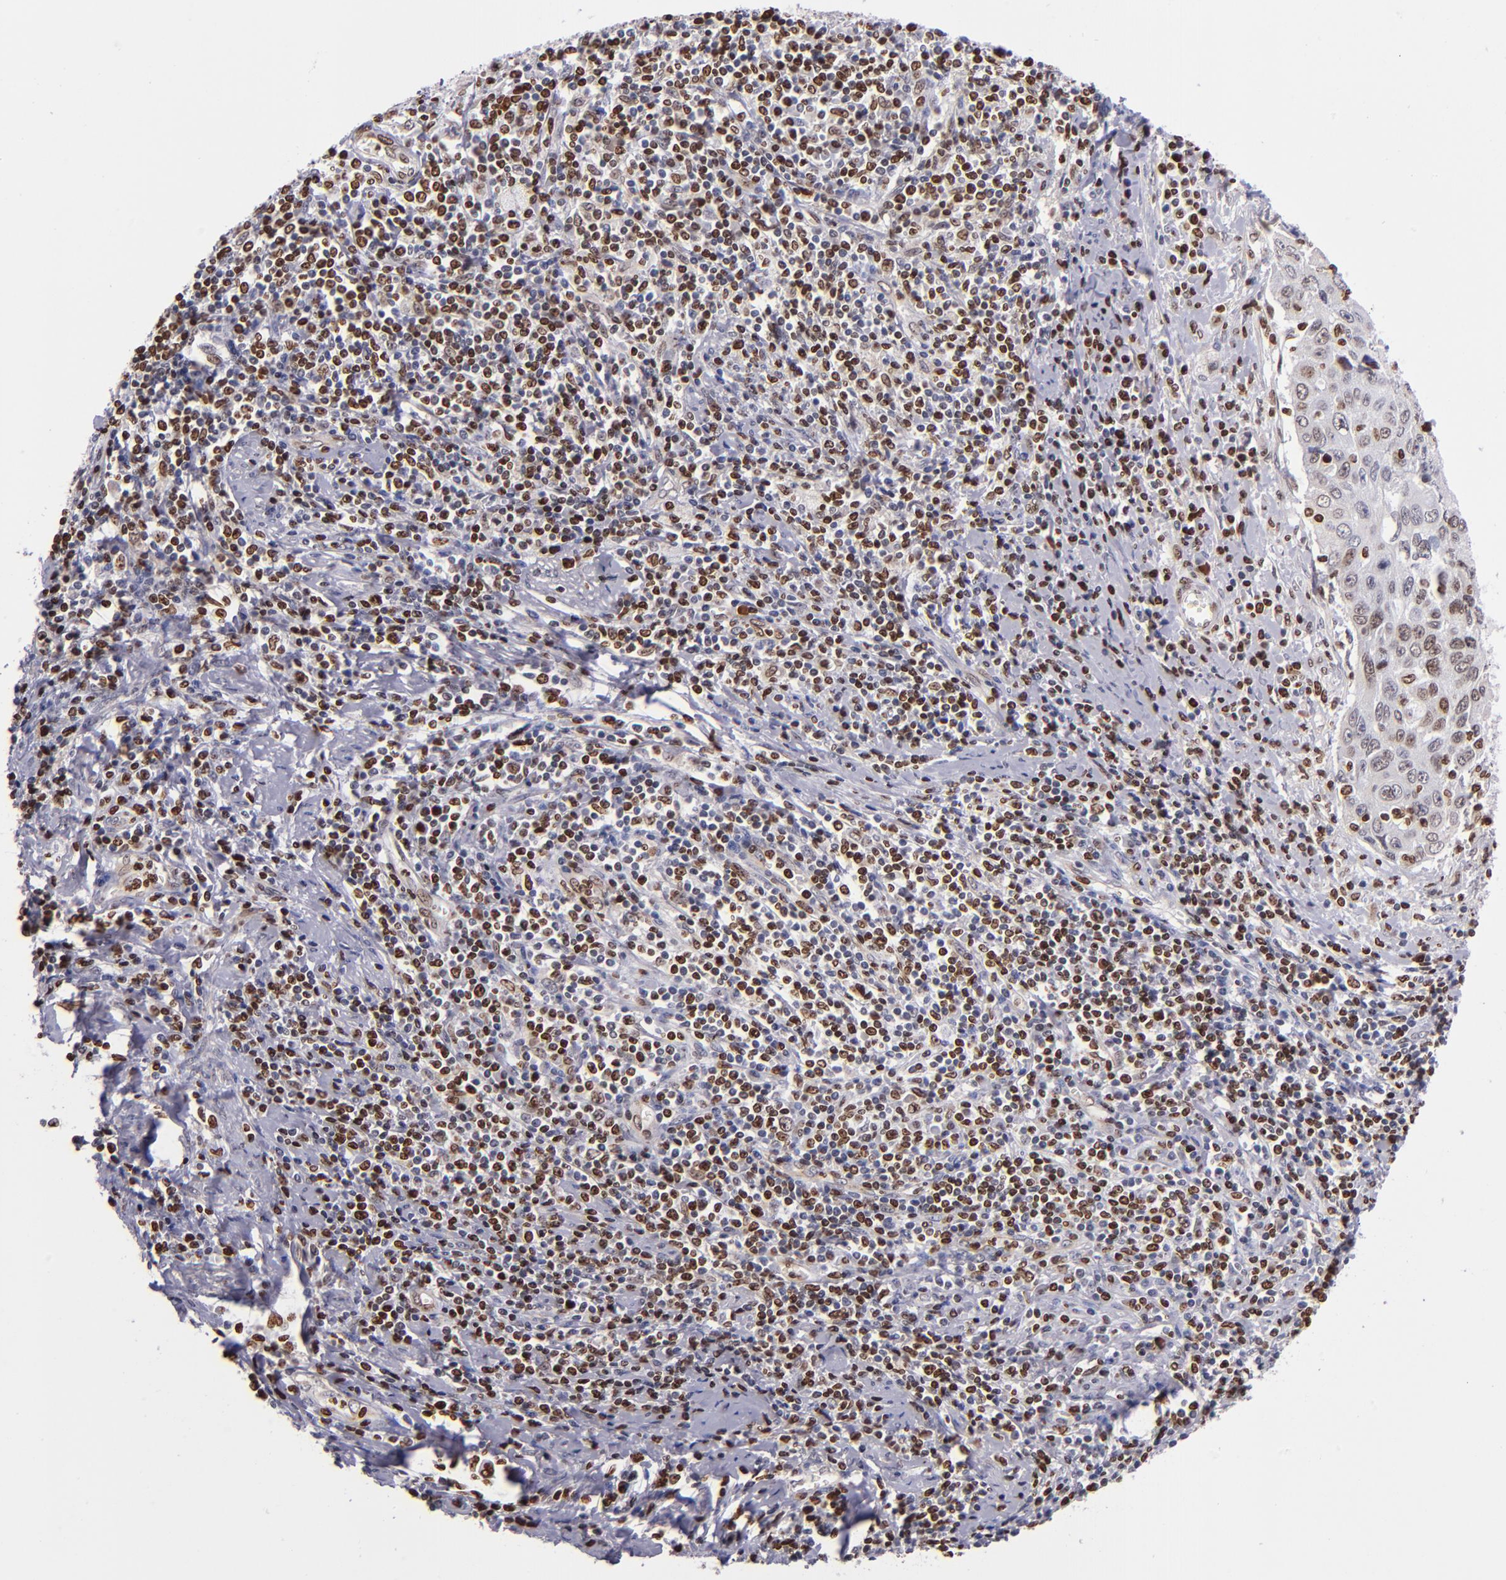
{"staining": {"intensity": "moderate", "quantity": ">75%", "location": "nuclear"}, "tissue": "cervical cancer", "cell_type": "Tumor cells", "image_type": "cancer", "snomed": [{"axis": "morphology", "description": "Squamous cell carcinoma, NOS"}, {"axis": "topography", "description": "Cervix"}], "caption": "A medium amount of moderate nuclear positivity is present in approximately >75% of tumor cells in cervical cancer tissue. The staining was performed using DAB (3,3'-diaminobenzidine), with brown indicating positive protein expression. Nuclei are stained blue with hematoxylin.", "gene": "CDKL5", "patient": {"sex": "female", "age": 53}}